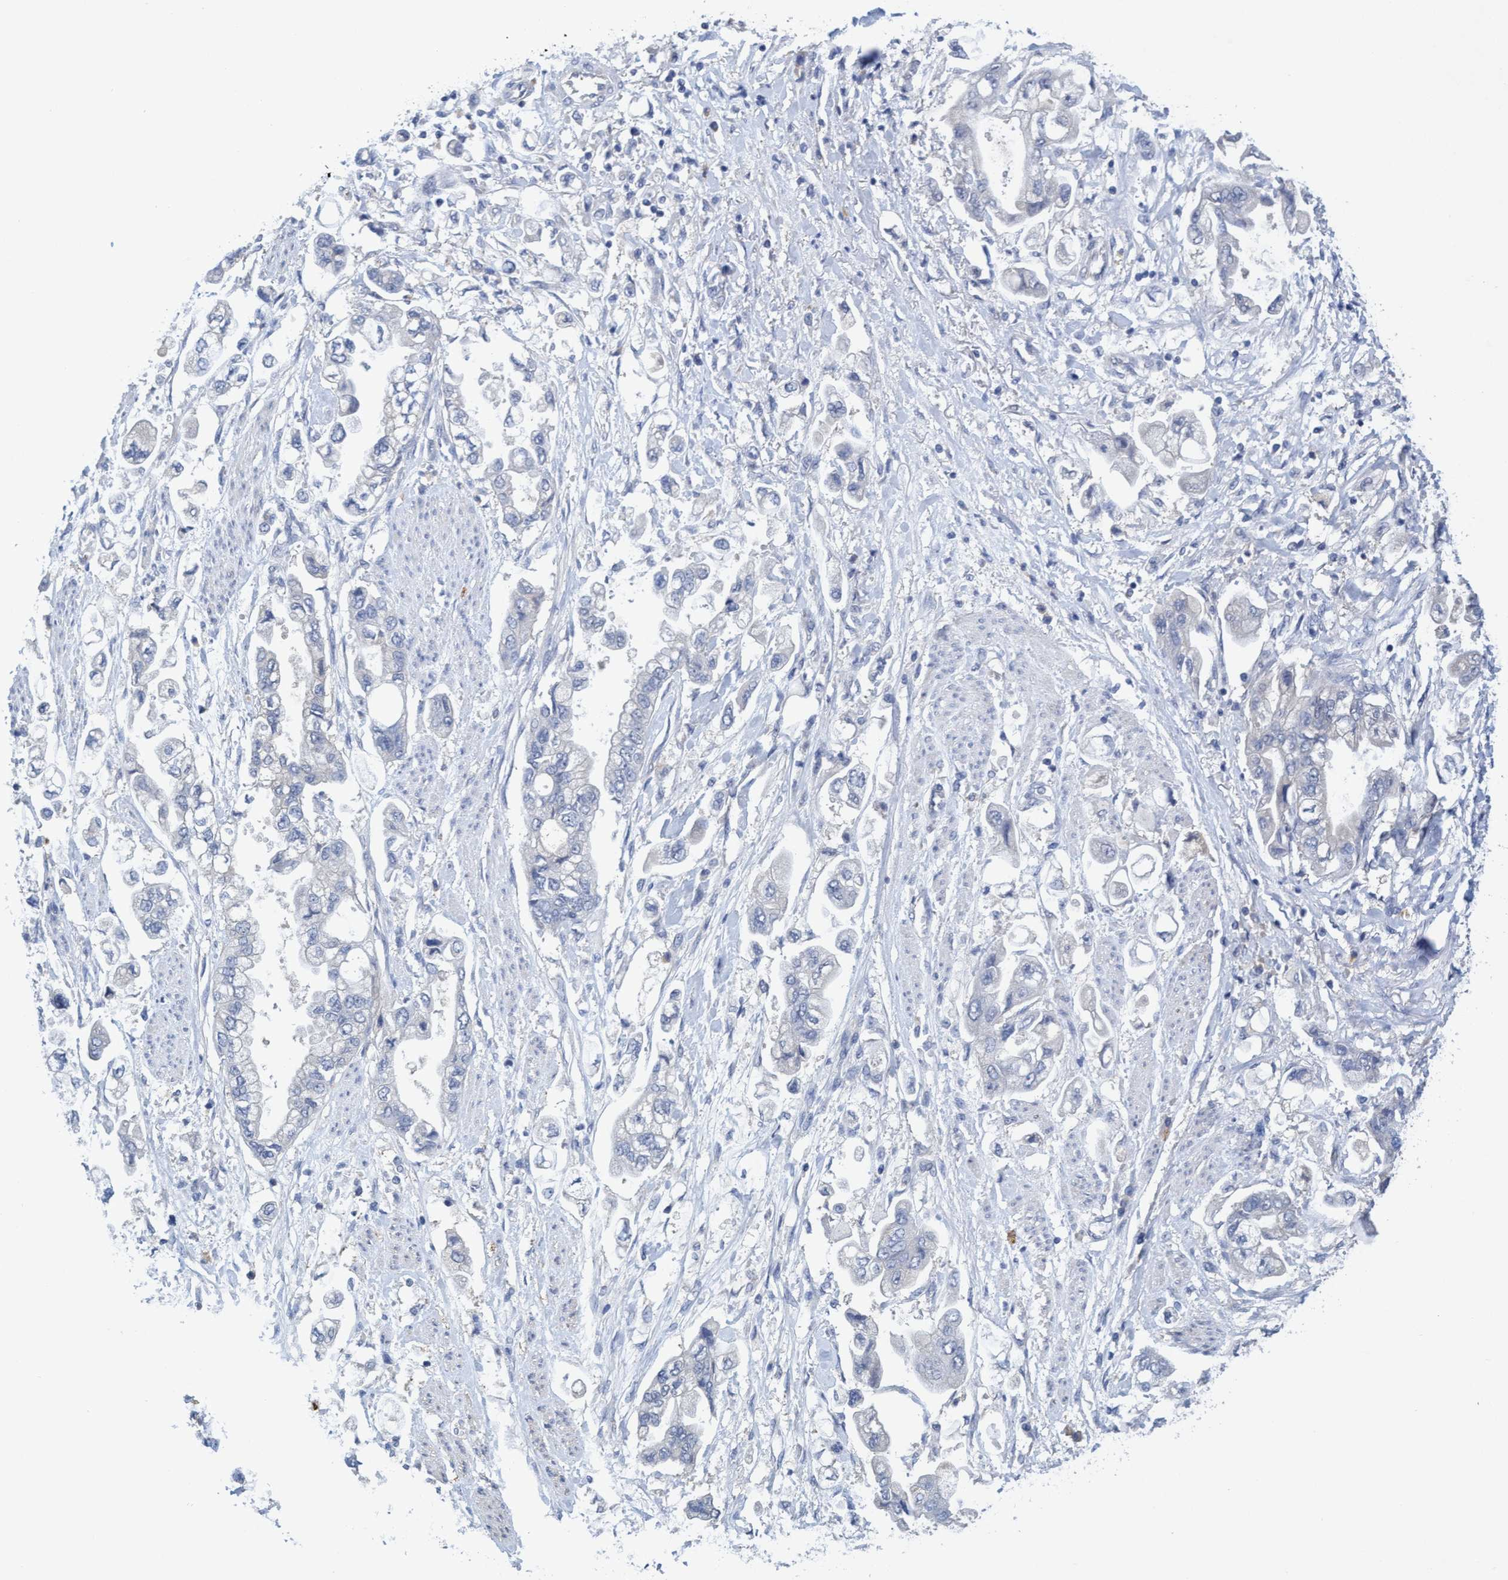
{"staining": {"intensity": "negative", "quantity": "none", "location": "none"}, "tissue": "stomach cancer", "cell_type": "Tumor cells", "image_type": "cancer", "snomed": [{"axis": "morphology", "description": "Normal tissue, NOS"}, {"axis": "morphology", "description": "Adenocarcinoma, NOS"}, {"axis": "topography", "description": "Stomach"}], "caption": "DAB (3,3'-diaminobenzidine) immunohistochemical staining of human adenocarcinoma (stomach) exhibits no significant staining in tumor cells.", "gene": "SEMA4D", "patient": {"sex": "male", "age": 62}}